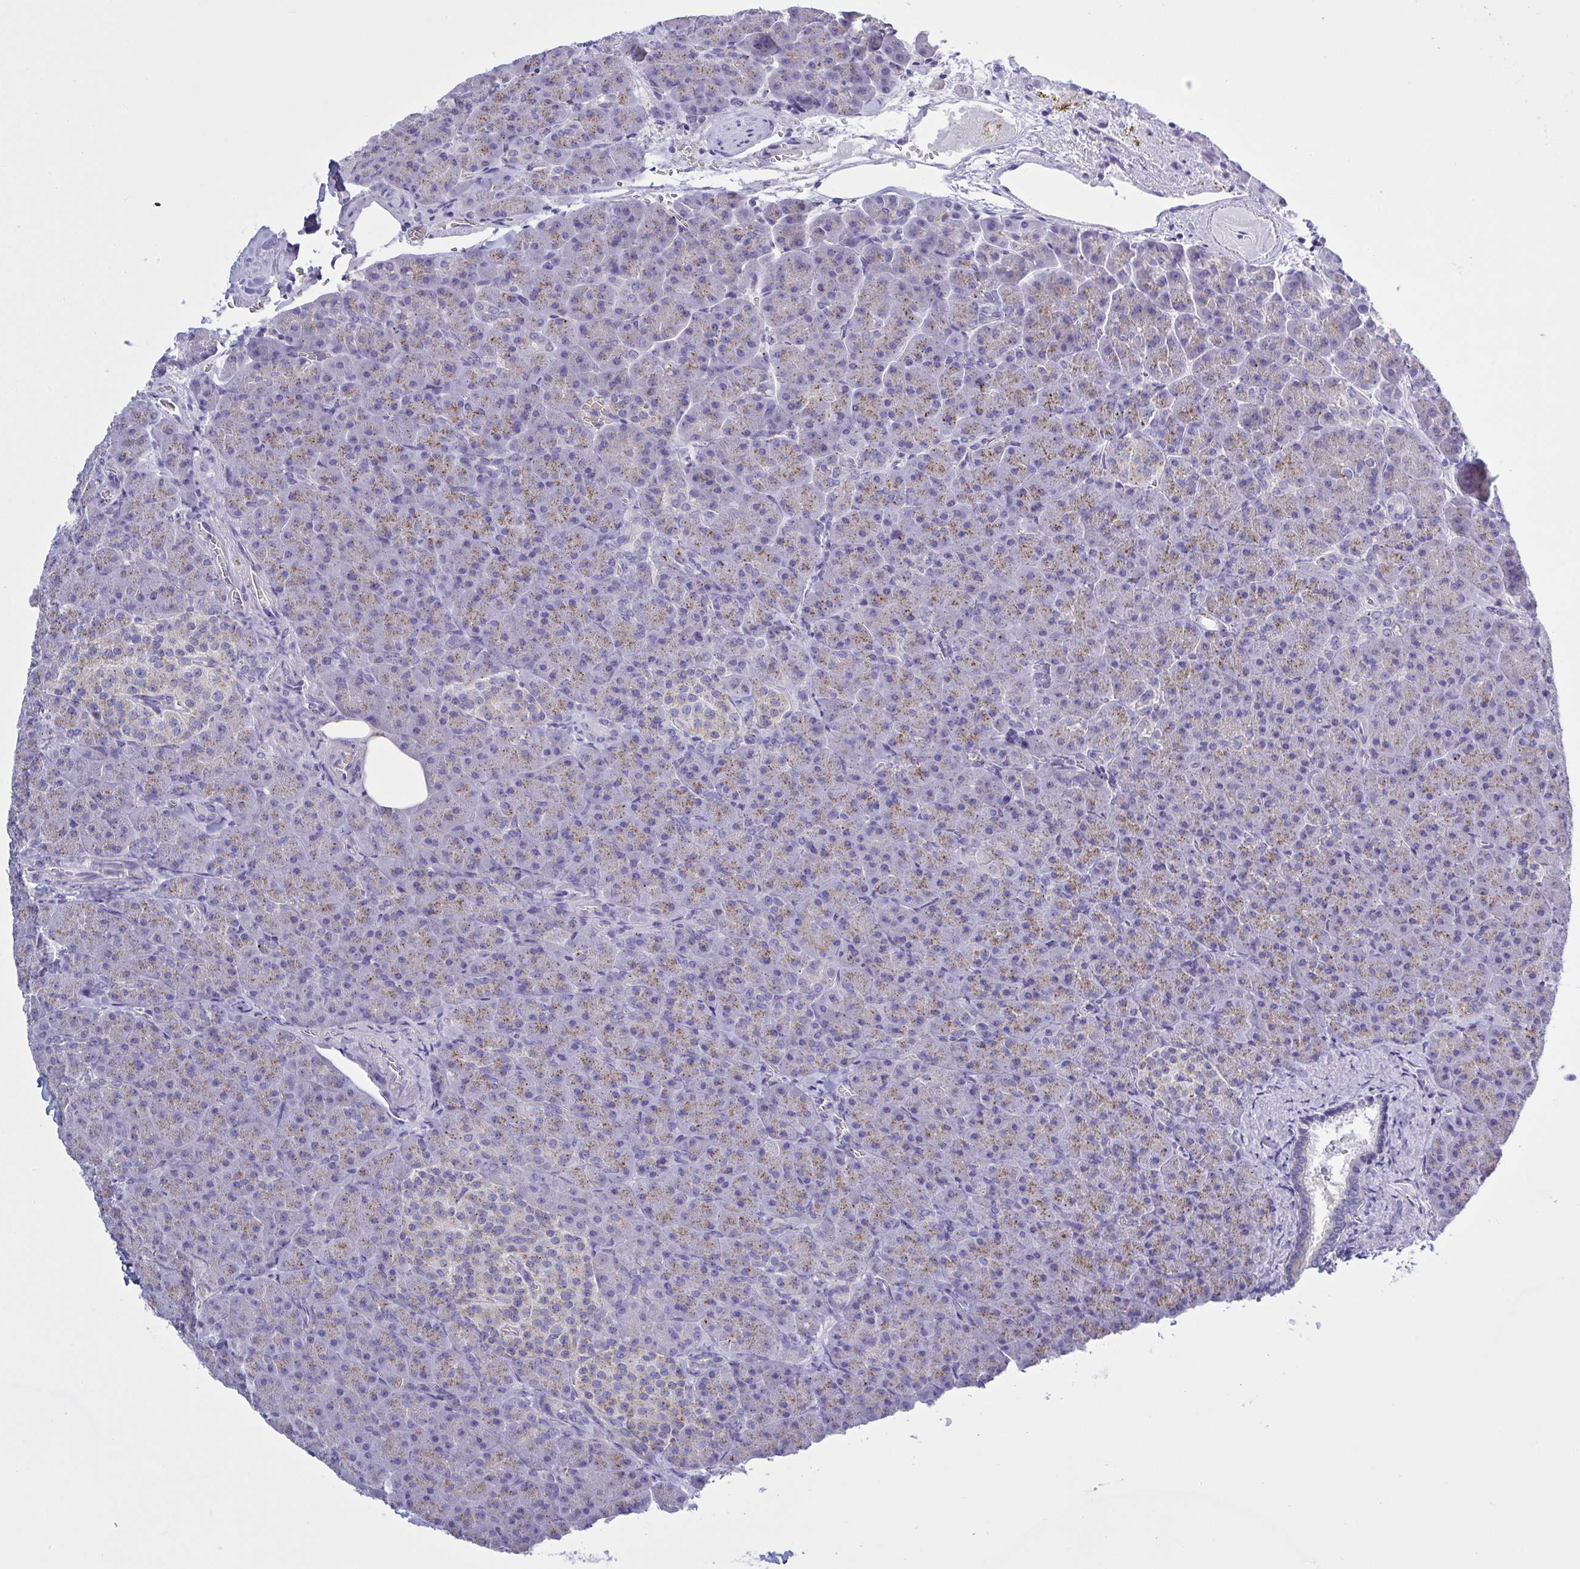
{"staining": {"intensity": "moderate", "quantity": ">75%", "location": "cytoplasmic/membranous"}, "tissue": "pancreas", "cell_type": "Exocrine glandular cells", "image_type": "normal", "snomed": [{"axis": "morphology", "description": "Normal tissue, NOS"}, {"axis": "topography", "description": "Pancreas"}], "caption": "Immunohistochemical staining of normal human pancreas reveals moderate cytoplasmic/membranous protein positivity in about >75% of exocrine glandular cells.", "gene": "CHMP5", "patient": {"sex": "female", "age": 74}}